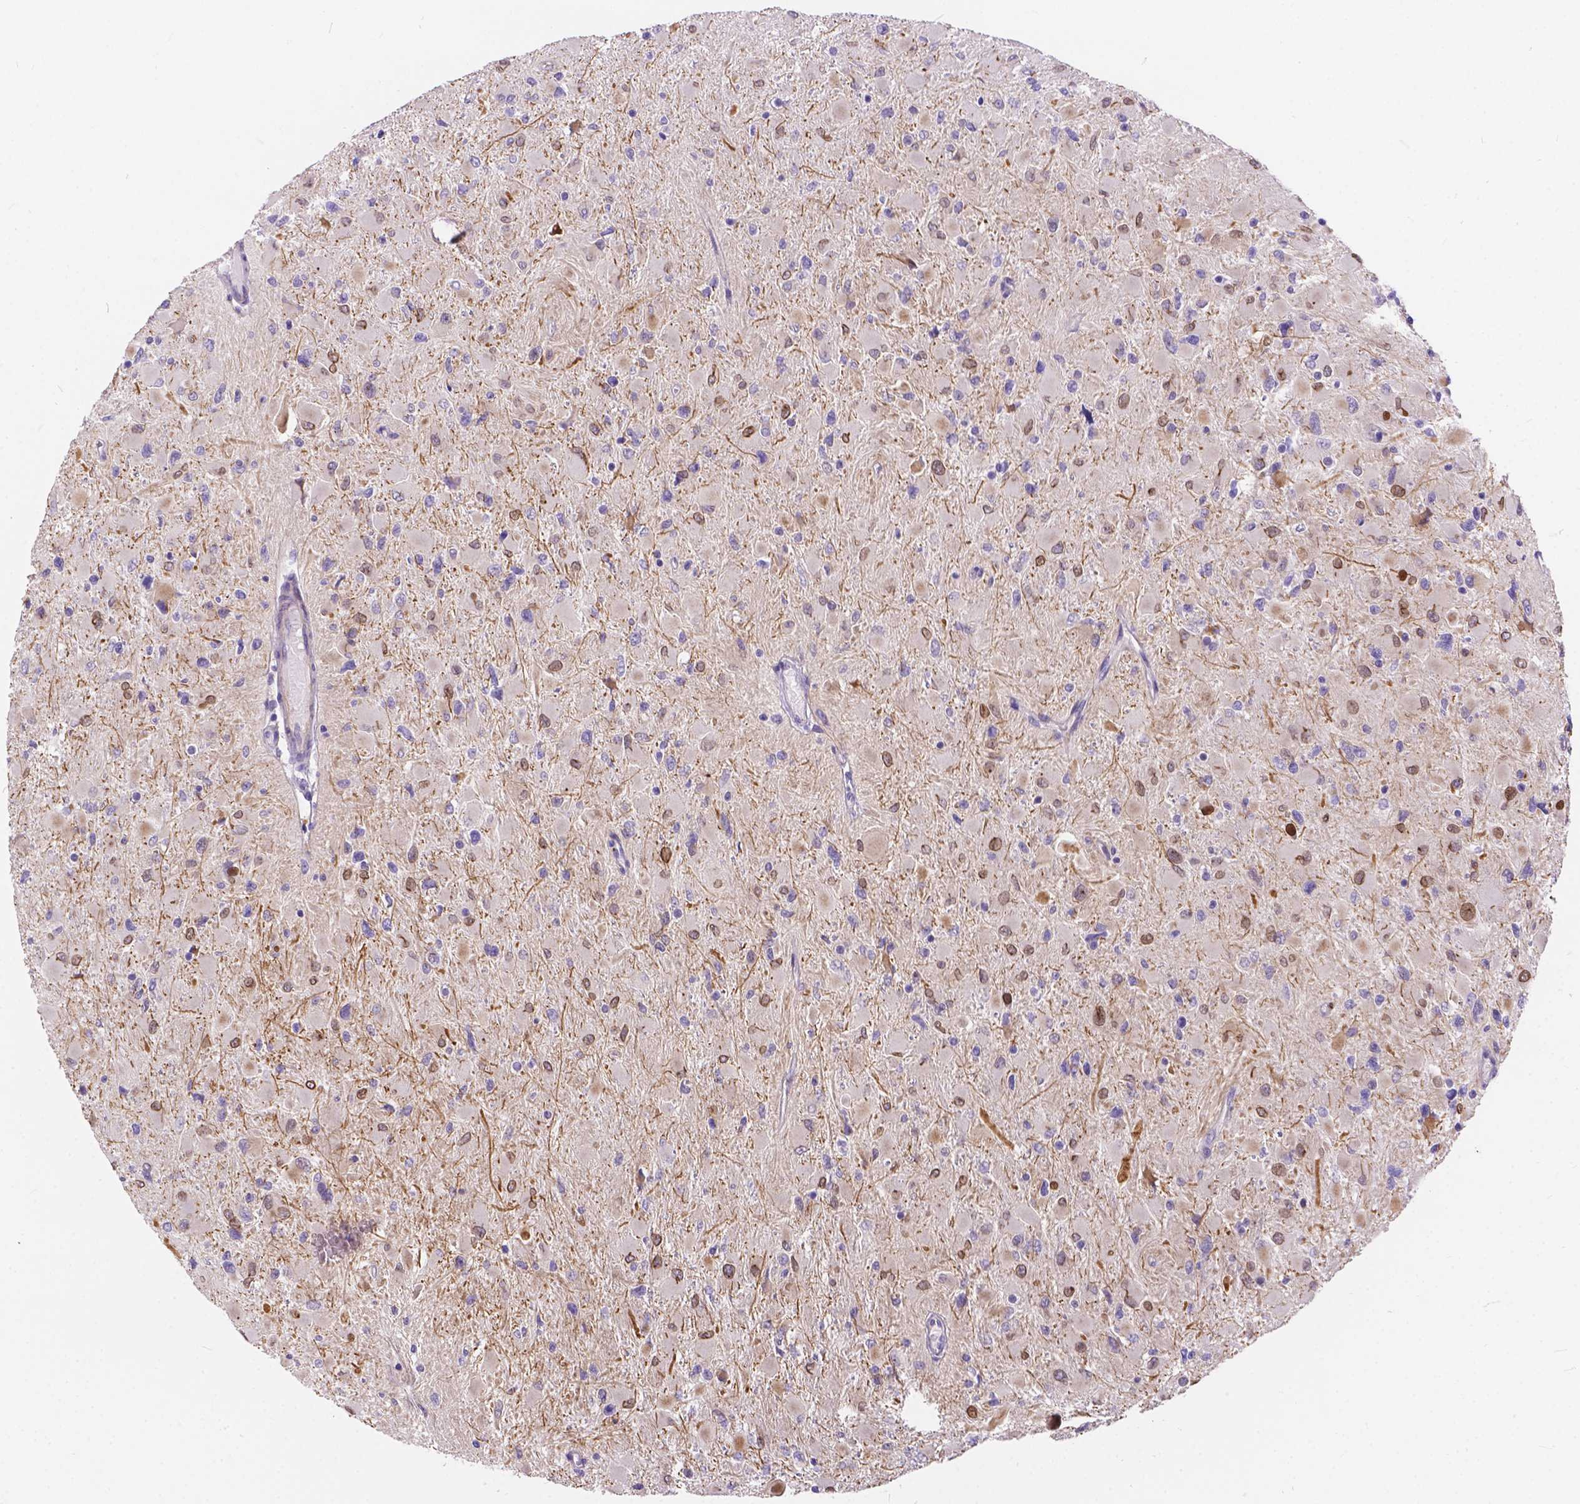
{"staining": {"intensity": "moderate", "quantity": "<25%", "location": "cytoplasmic/membranous,nuclear"}, "tissue": "glioma", "cell_type": "Tumor cells", "image_type": "cancer", "snomed": [{"axis": "morphology", "description": "Glioma, malignant, High grade"}, {"axis": "topography", "description": "Cerebral cortex"}], "caption": "Moderate cytoplasmic/membranous and nuclear staining is identified in approximately <25% of tumor cells in malignant glioma (high-grade). (DAB (3,3'-diaminobenzidine) IHC, brown staining for protein, blue staining for nuclei).", "gene": "DLEC1", "patient": {"sex": "female", "age": 36}}